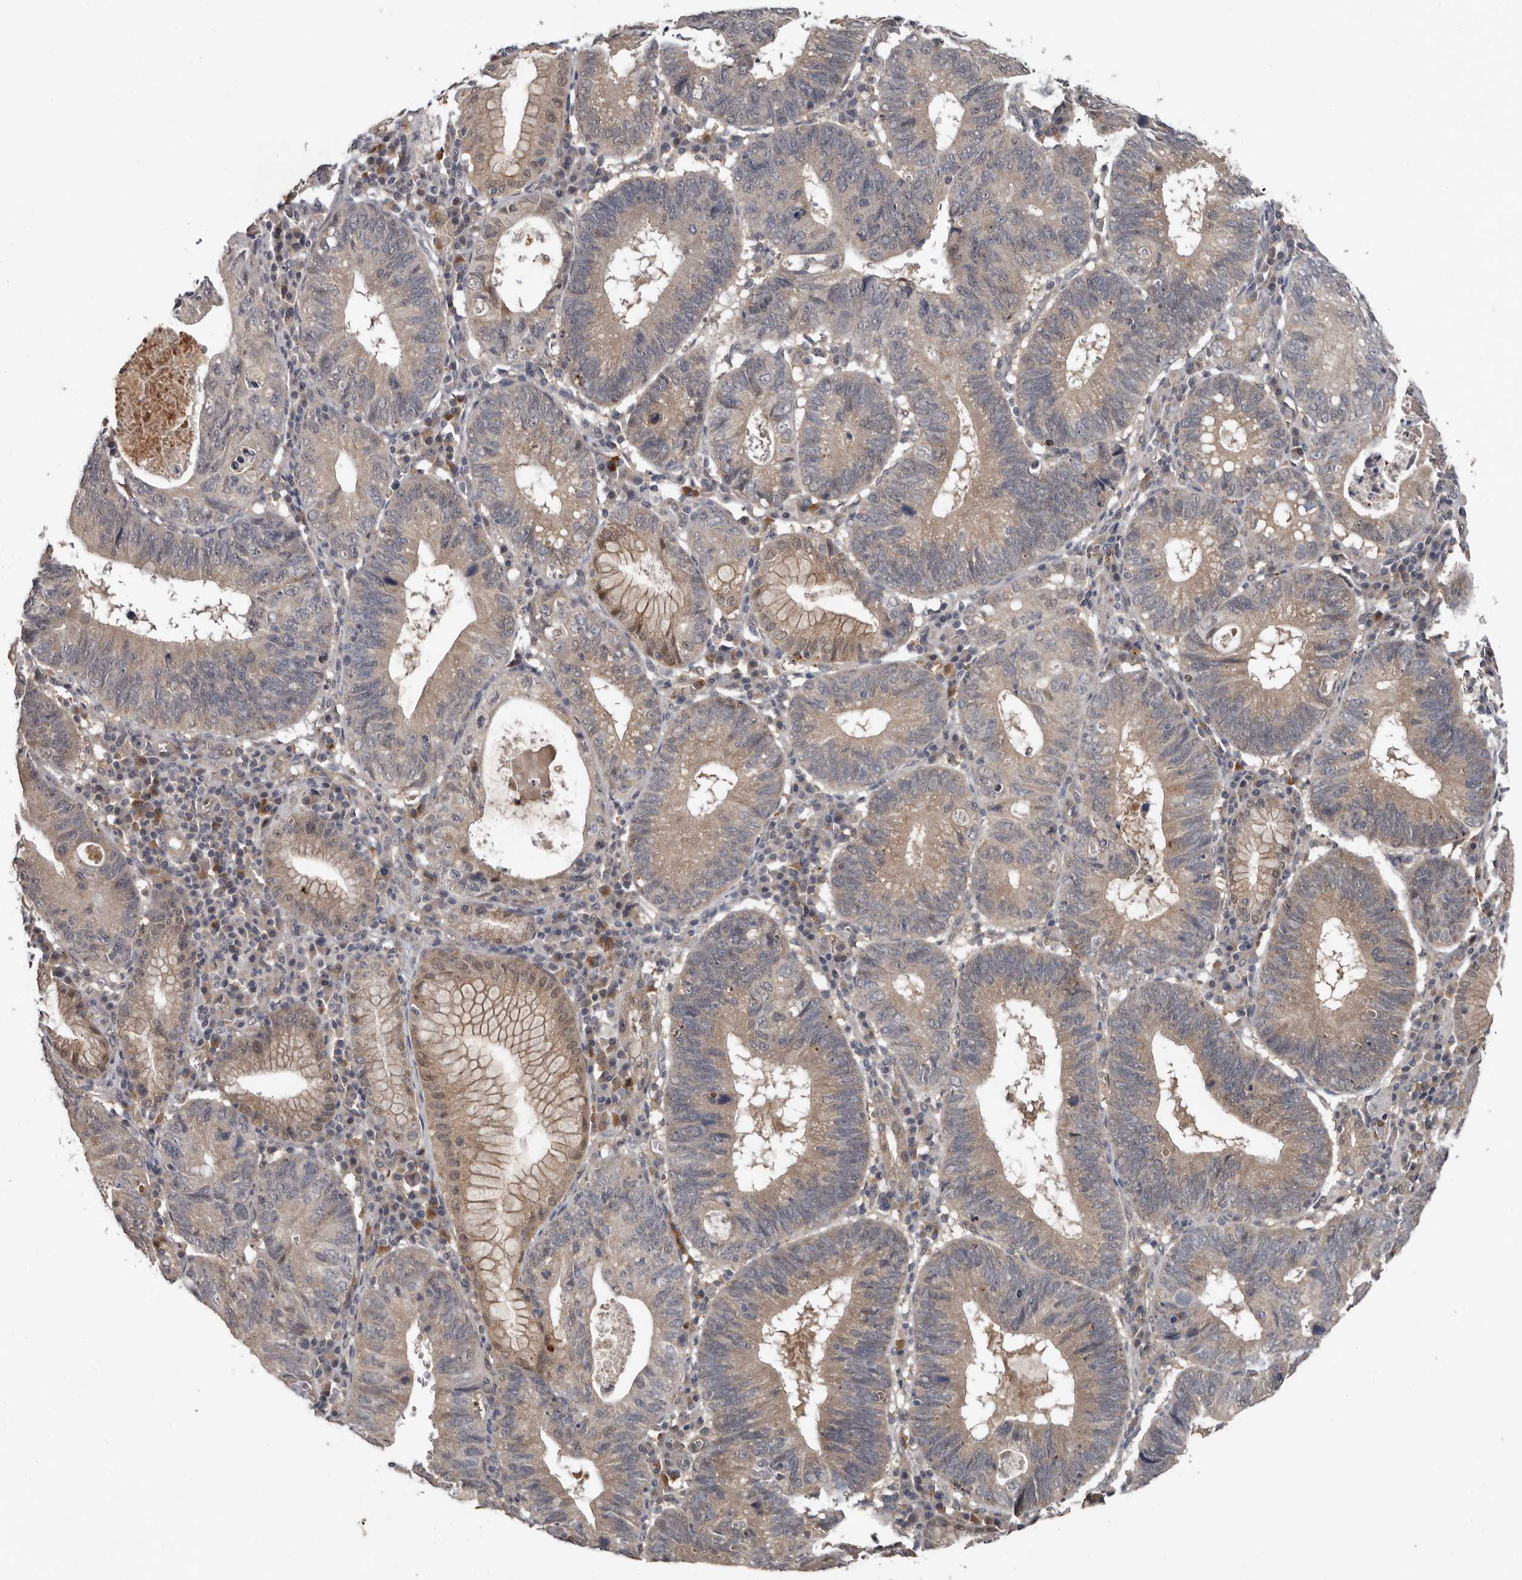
{"staining": {"intensity": "weak", "quantity": ">75%", "location": "cytoplasmic/membranous"}, "tissue": "stomach cancer", "cell_type": "Tumor cells", "image_type": "cancer", "snomed": [{"axis": "morphology", "description": "Adenocarcinoma, NOS"}, {"axis": "topography", "description": "Stomach"}], "caption": "DAB (3,3'-diaminobenzidine) immunohistochemical staining of adenocarcinoma (stomach) shows weak cytoplasmic/membranous protein positivity in approximately >75% of tumor cells. The protein is stained brown, and the nuclei are stained in blue (DAB IHC with brightfield microscopy, high magnification).", "gene": "DNAJB4", "patient": {"sex": "male", "age": 59}}